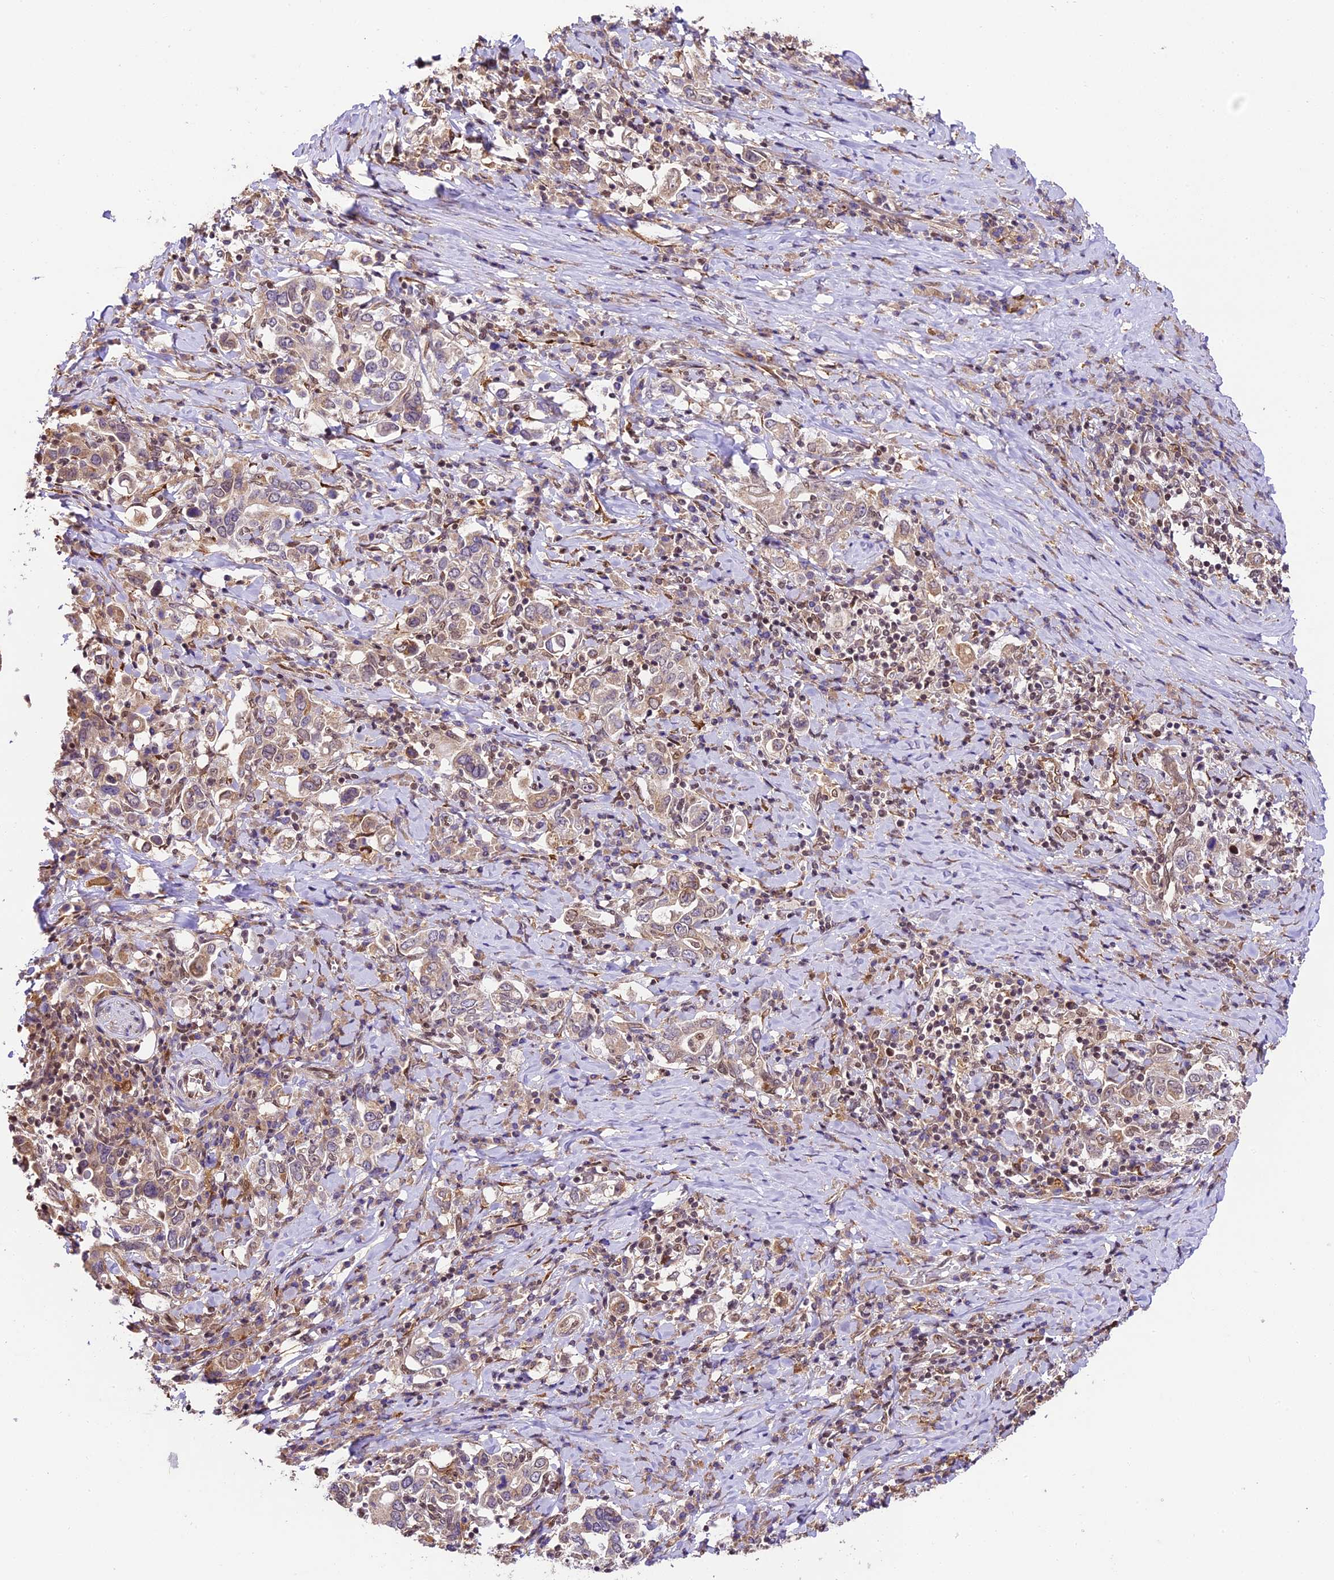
{"staining": {"intensity": "moderate", "quantity": "<25%", "location": "cytoplasmic/membranous"}, "tissue": "stomach cancer", "cell_type": "Tumor cells", "image_type": "cancer", "snomed": [{"axis": "morphology", "description": "Adenocarcinoma, NOS"}, {"axis": "topography", "description": "Stomach, upper"}, {"axis": "topography", "description": "Stomach"}], "caption": "Protein expression analysis of stomach cancer (adenocarcinoma) reveals moderate cytoplasmic/membranous positivity in approximately <25% of tumor cells.", "gene": "TRIM22", "patient": {"sex": "male", "age": 62}}